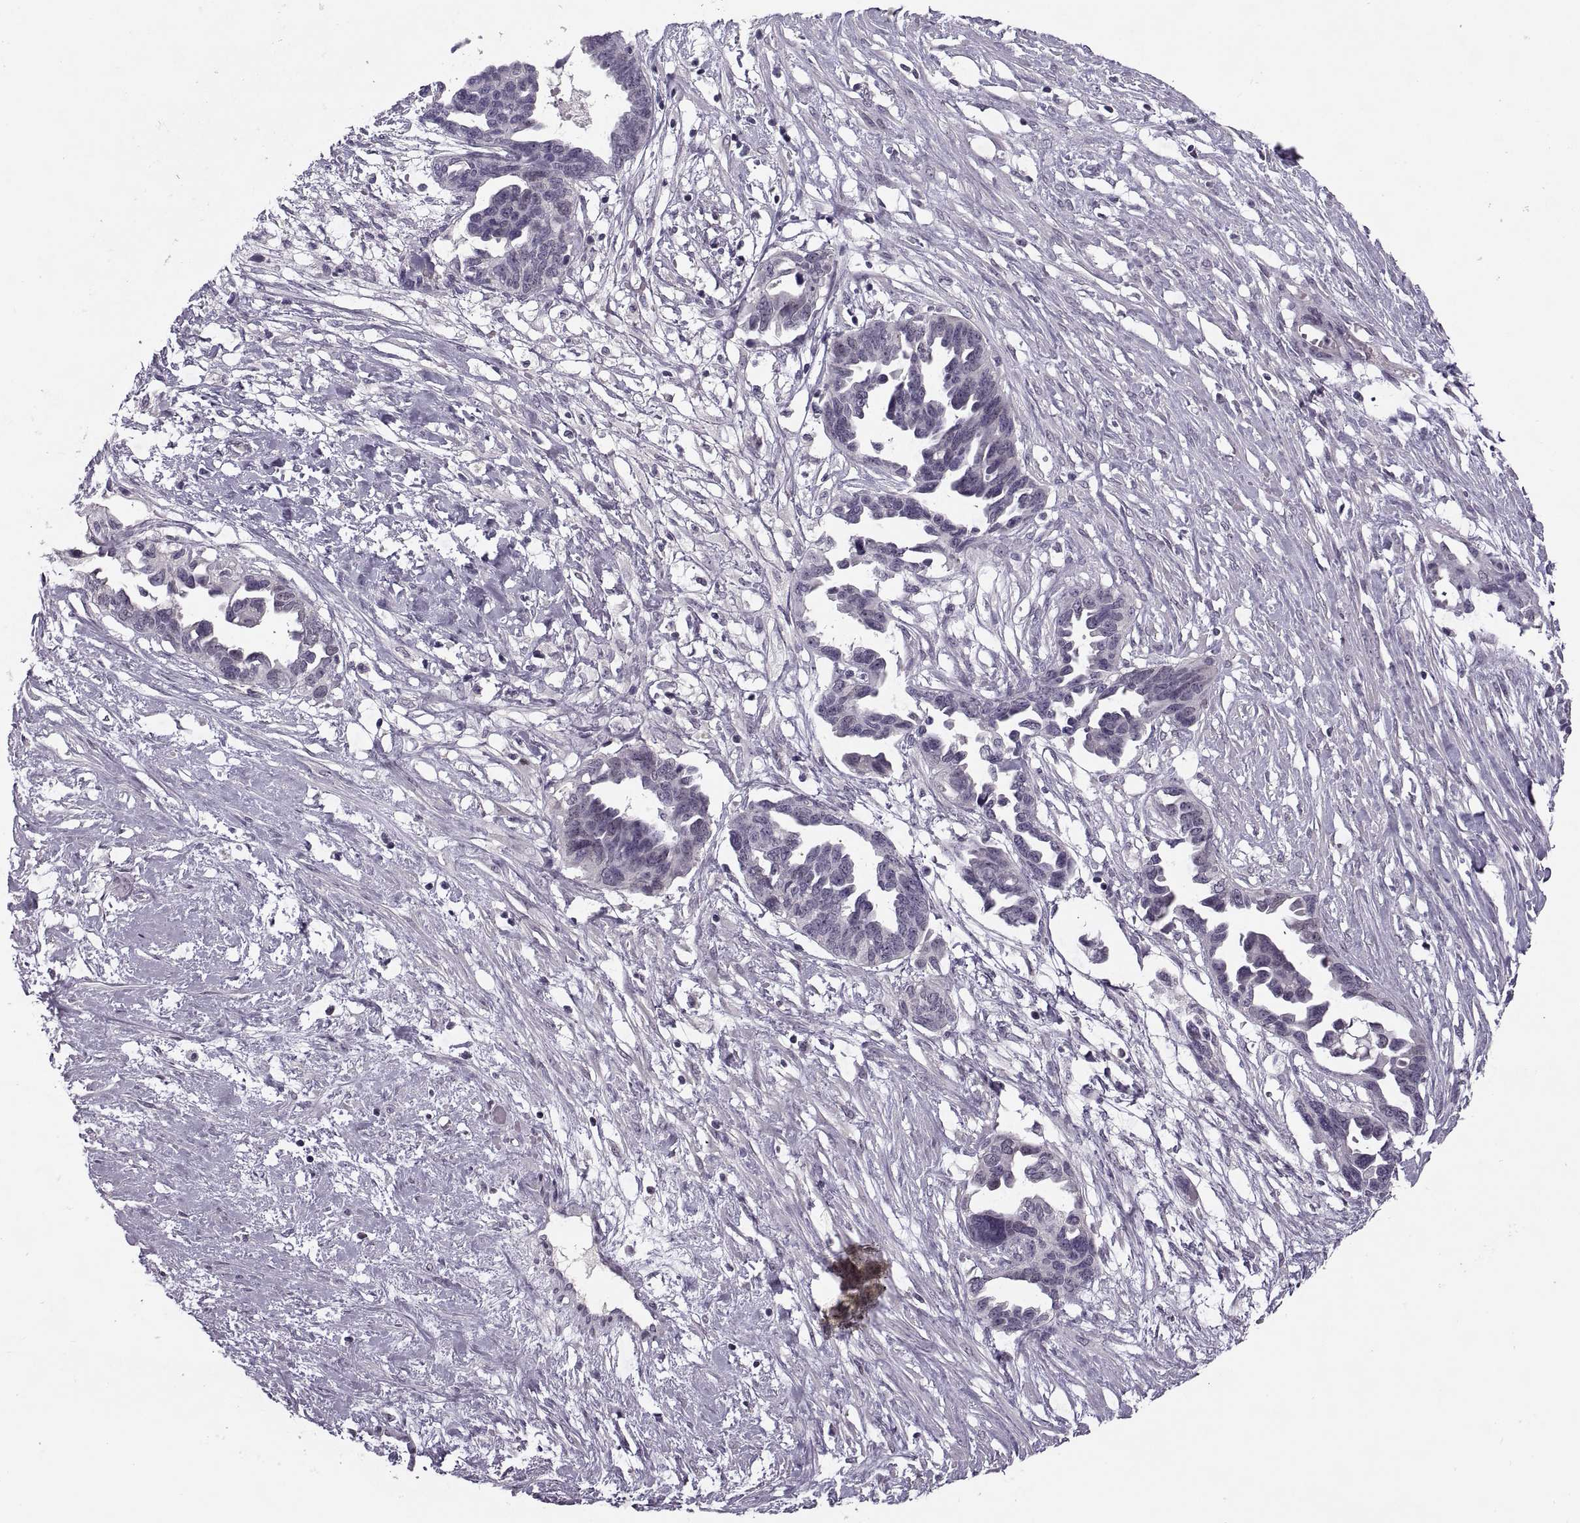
{"staining": {"intensity": "negative", "quantity": "none", "location": "none"}, "tissue": "ovarian cancer", "cell_type": "Tumor cells", "image_type": "cancer", "snomed": [{"axis": "morphology", "description": "Cystadenocarcinoma, serous, NOS"}, {"axis": "topography", "description": "Ovary"}], "caption": "A histopathology image of serous cystadenocarcinoma (ovarian) stained for a protein displays no brown staining in tumor cells.", "gene": "CACNA1F", "patient": {"sex": "female", "age": 69}}